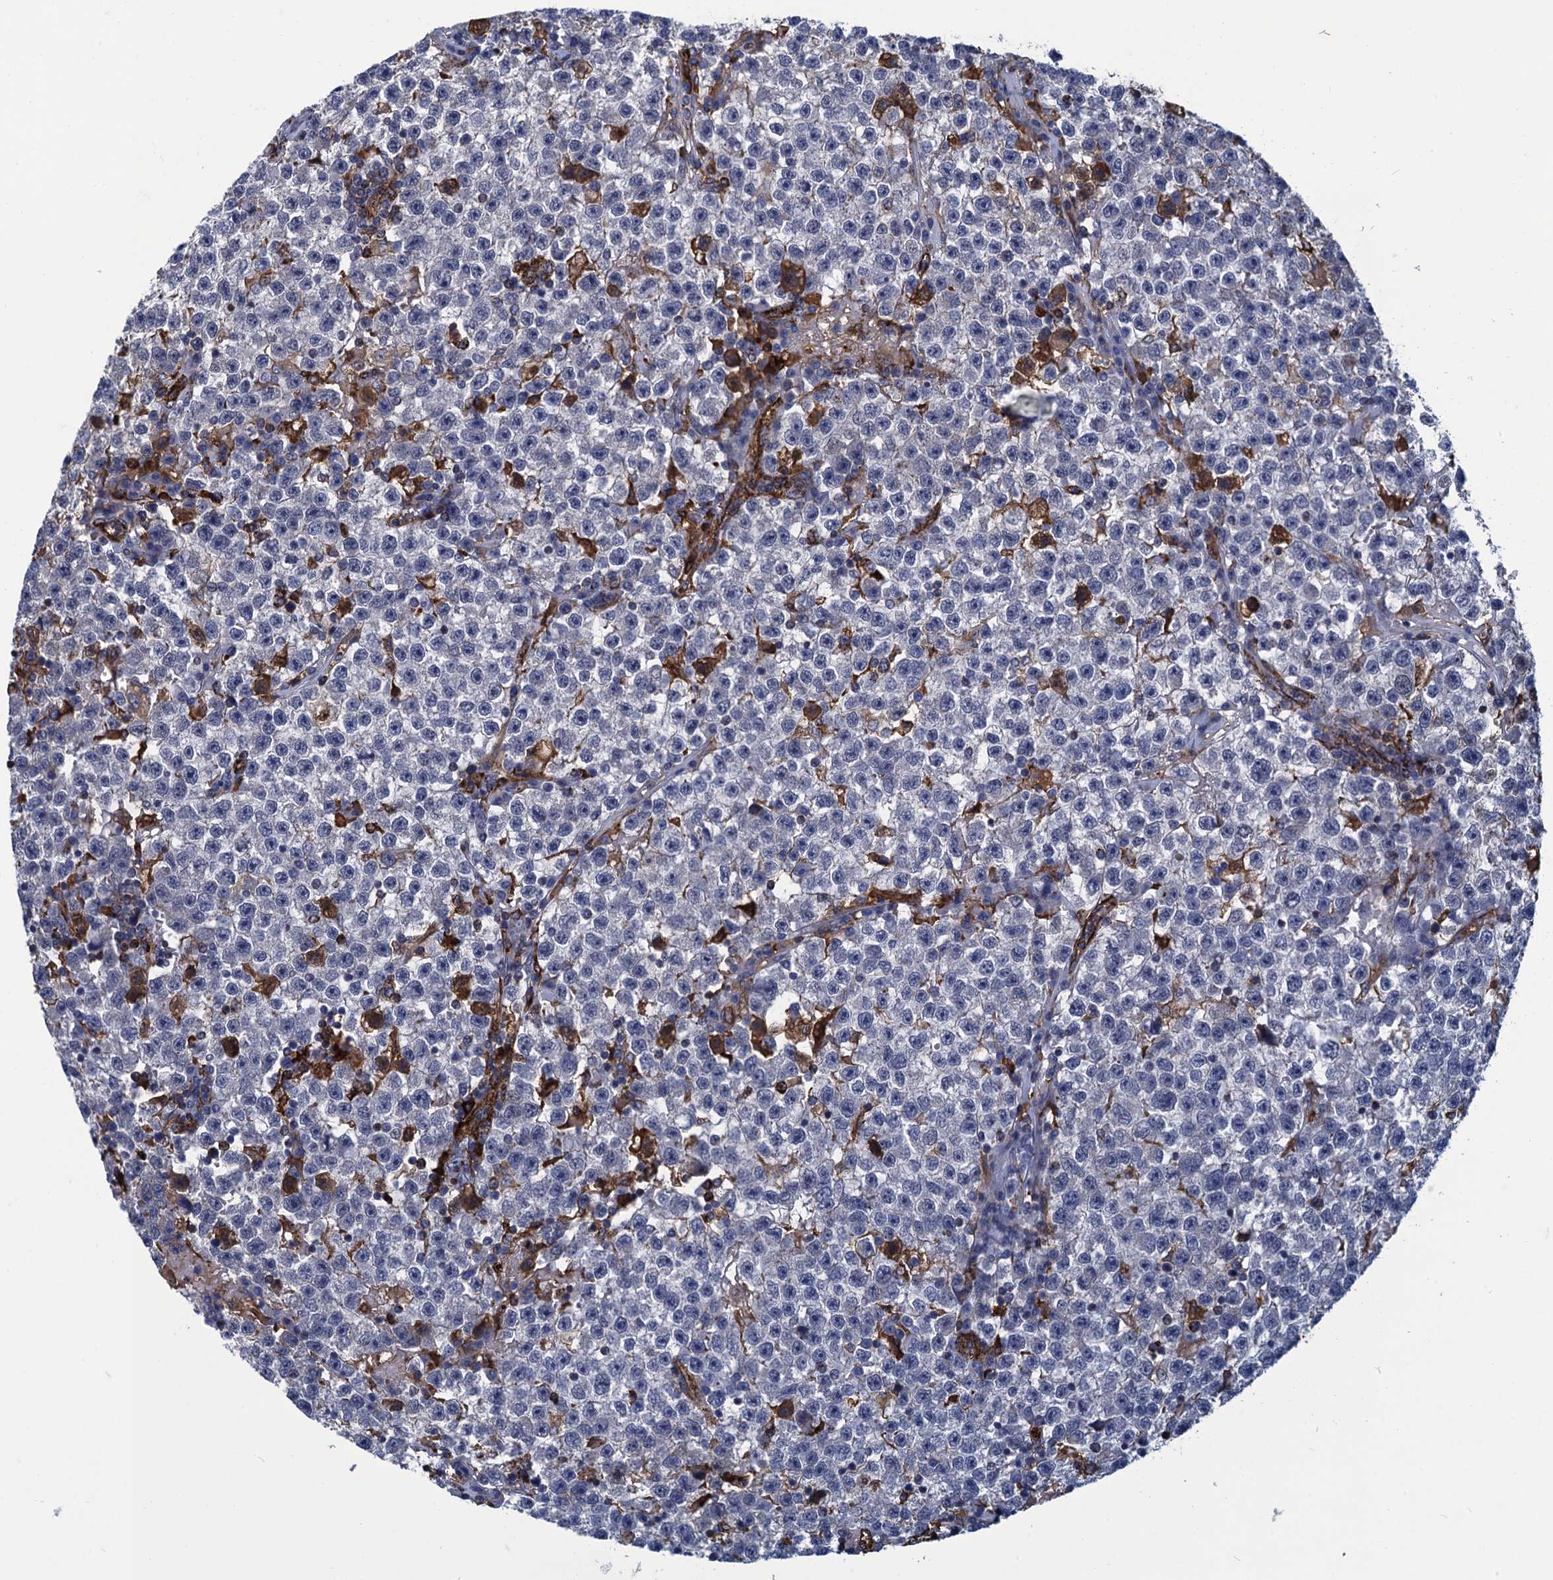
{"staining": {"intensity": "negative", "quantity": "none", "location": "none"}, "tissue": "testis cancer", "cell_type": "Tumor cells", "image_type": "cancer", "snomed": [{"axis": "morphology", "description": "Seminoma, NOS"}, {"axis": "topography", "description": "Testis"}], "caption": "This is a photomicrograph of immunohistochemistry (IHC) staining of testis cancer (seminoma), which shows no positivity in tumor cells.", "gene": "DNHD1", "patient": {"sex": "male", "age": 22}}